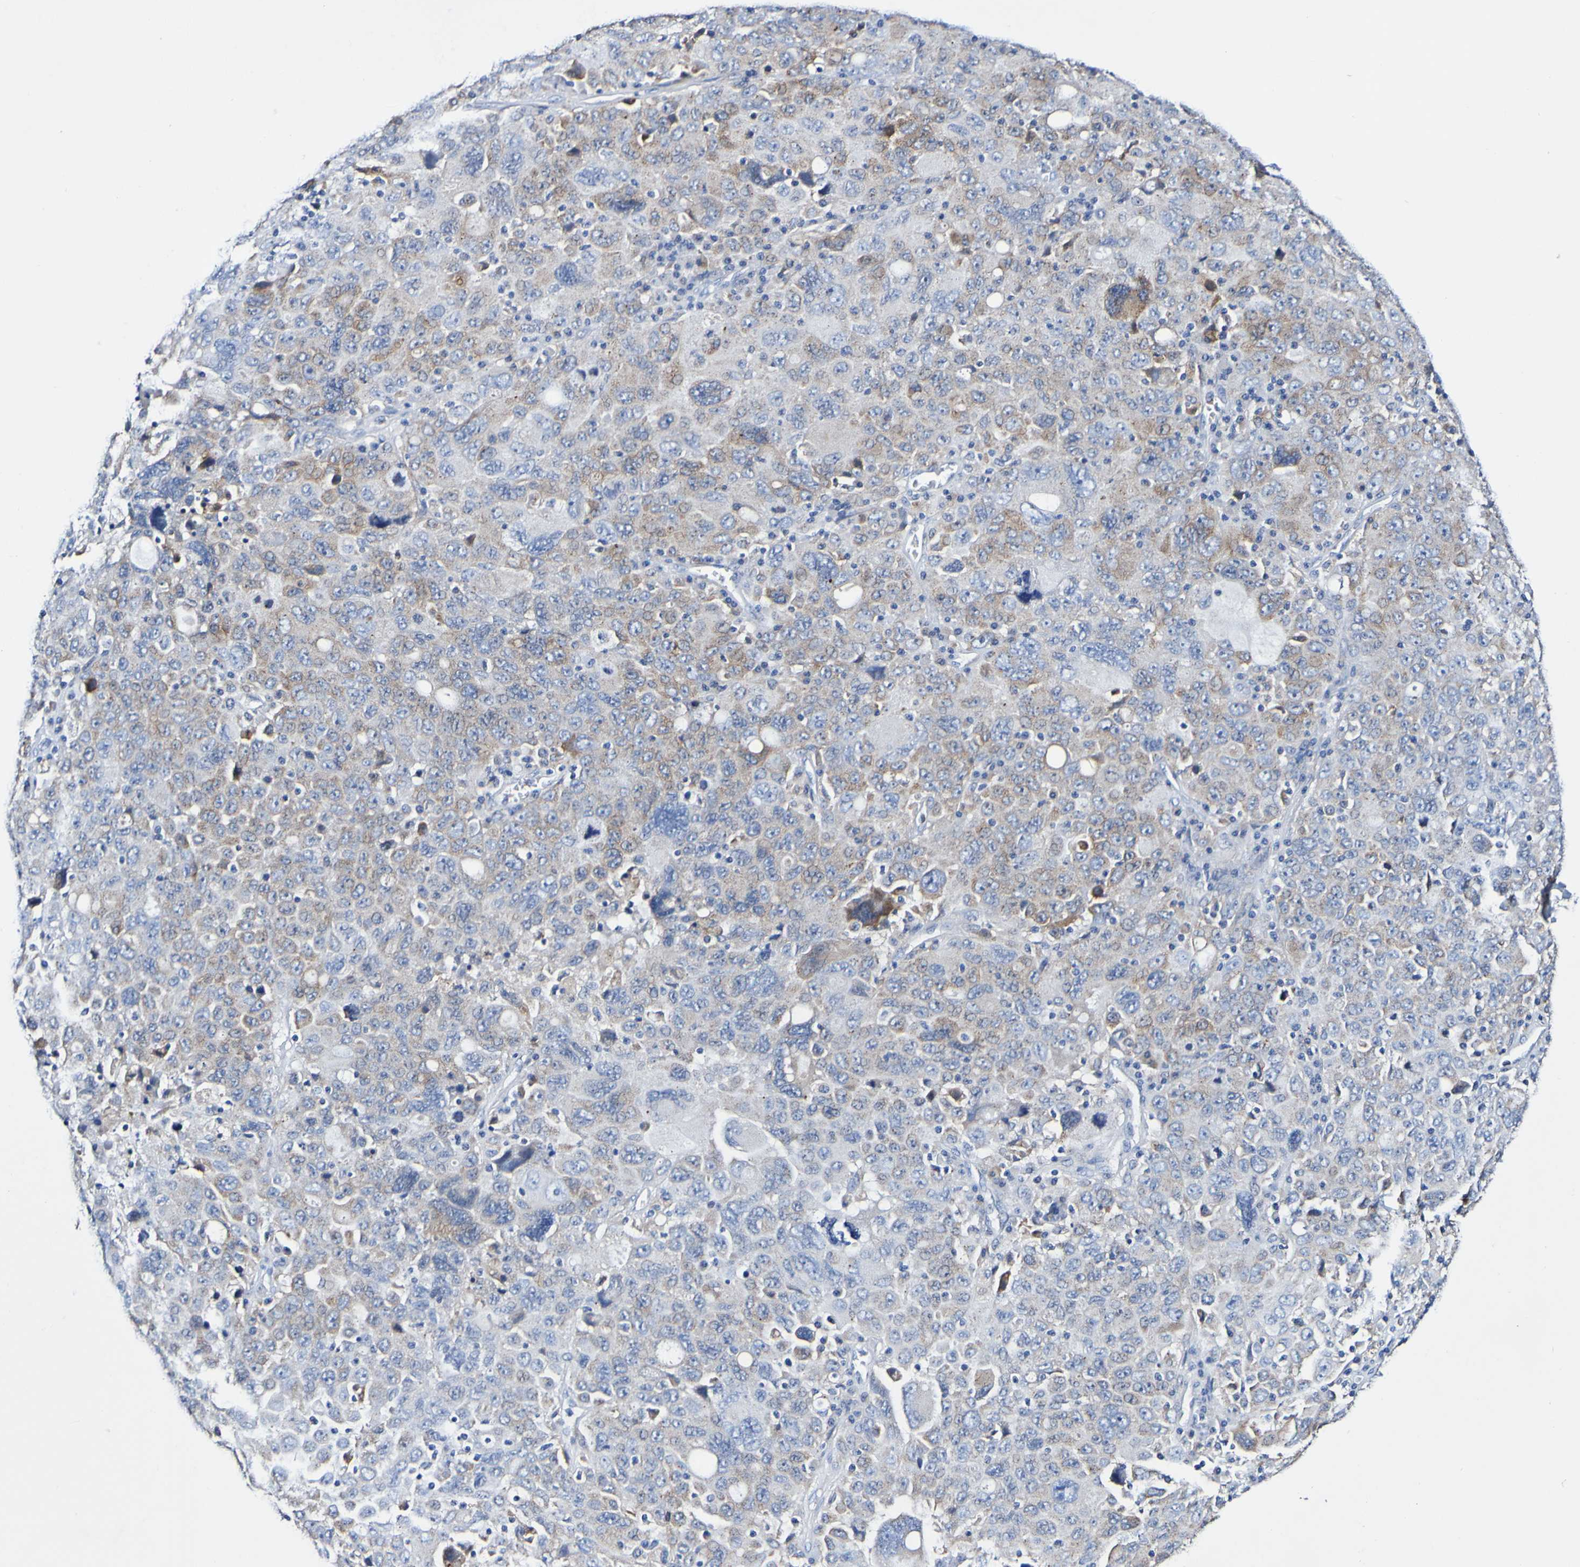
{"staining": {"intensity": "weak", "quantity": "<25%", "location": "cytoplasmic/membranous"}, "tissue": "ovarian cancer", "cell_type": "Tumor cells", "image_type": "cancer", "snomed": [{"axis": "morphology", "description": "Carcinoma, endometroid"}, {"axis": "topography", "description": "Ovary"}], "caption": "Immunohistochemistry micrograph of neoplastic tissue: endometroid carcinoma (ovarian) stained with DAB displays no significant protein expression in tumor cells.", "gene": "SEZ6", "patient": {"sex": "female", "age": 62}}